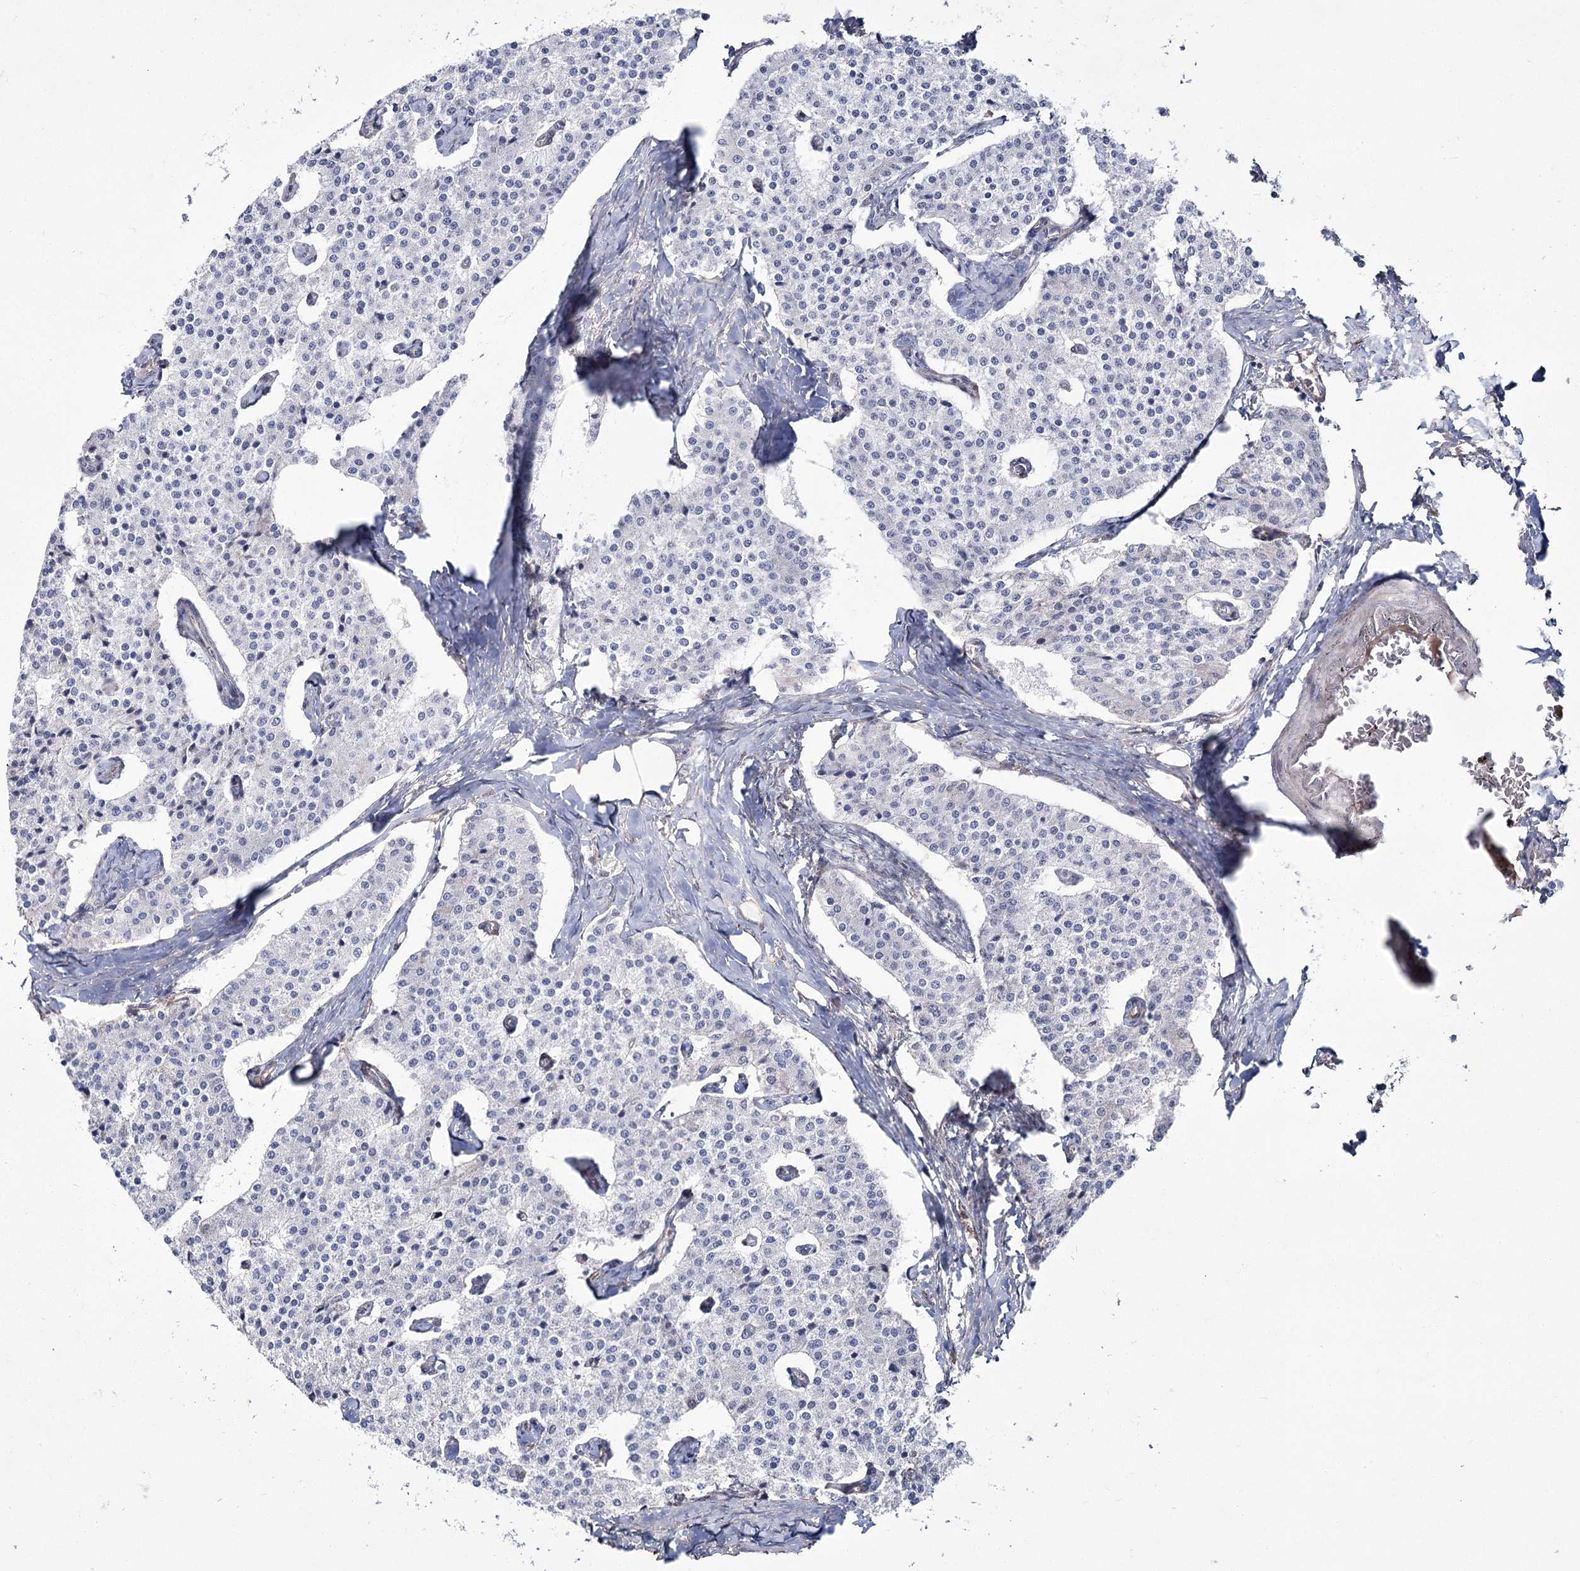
{"staining": {"intensity": "negative", "quantity": "none", "location": "none"}, "tissue": "carcinoid", "cell_type": "Tumor cells", "image_type": "cancer", "snomed": [{"axis": "morphology", "description": "Carcinoid, malignant, NOS"}, {"axis": "topography", "description": "Colon"}], "caption": "Histopathology image shows no significant protein positivity in tumor cells of carcinoid (malignant). The staining was performed using DAB (3,3'-diaminobenzidine) to visualize the protein expression in brown, while the nuclei were stained in blue with hematoxylin (Magnification: 20x).", "gene": "ME3", "patient": {"sex": "female", "age": 52}}